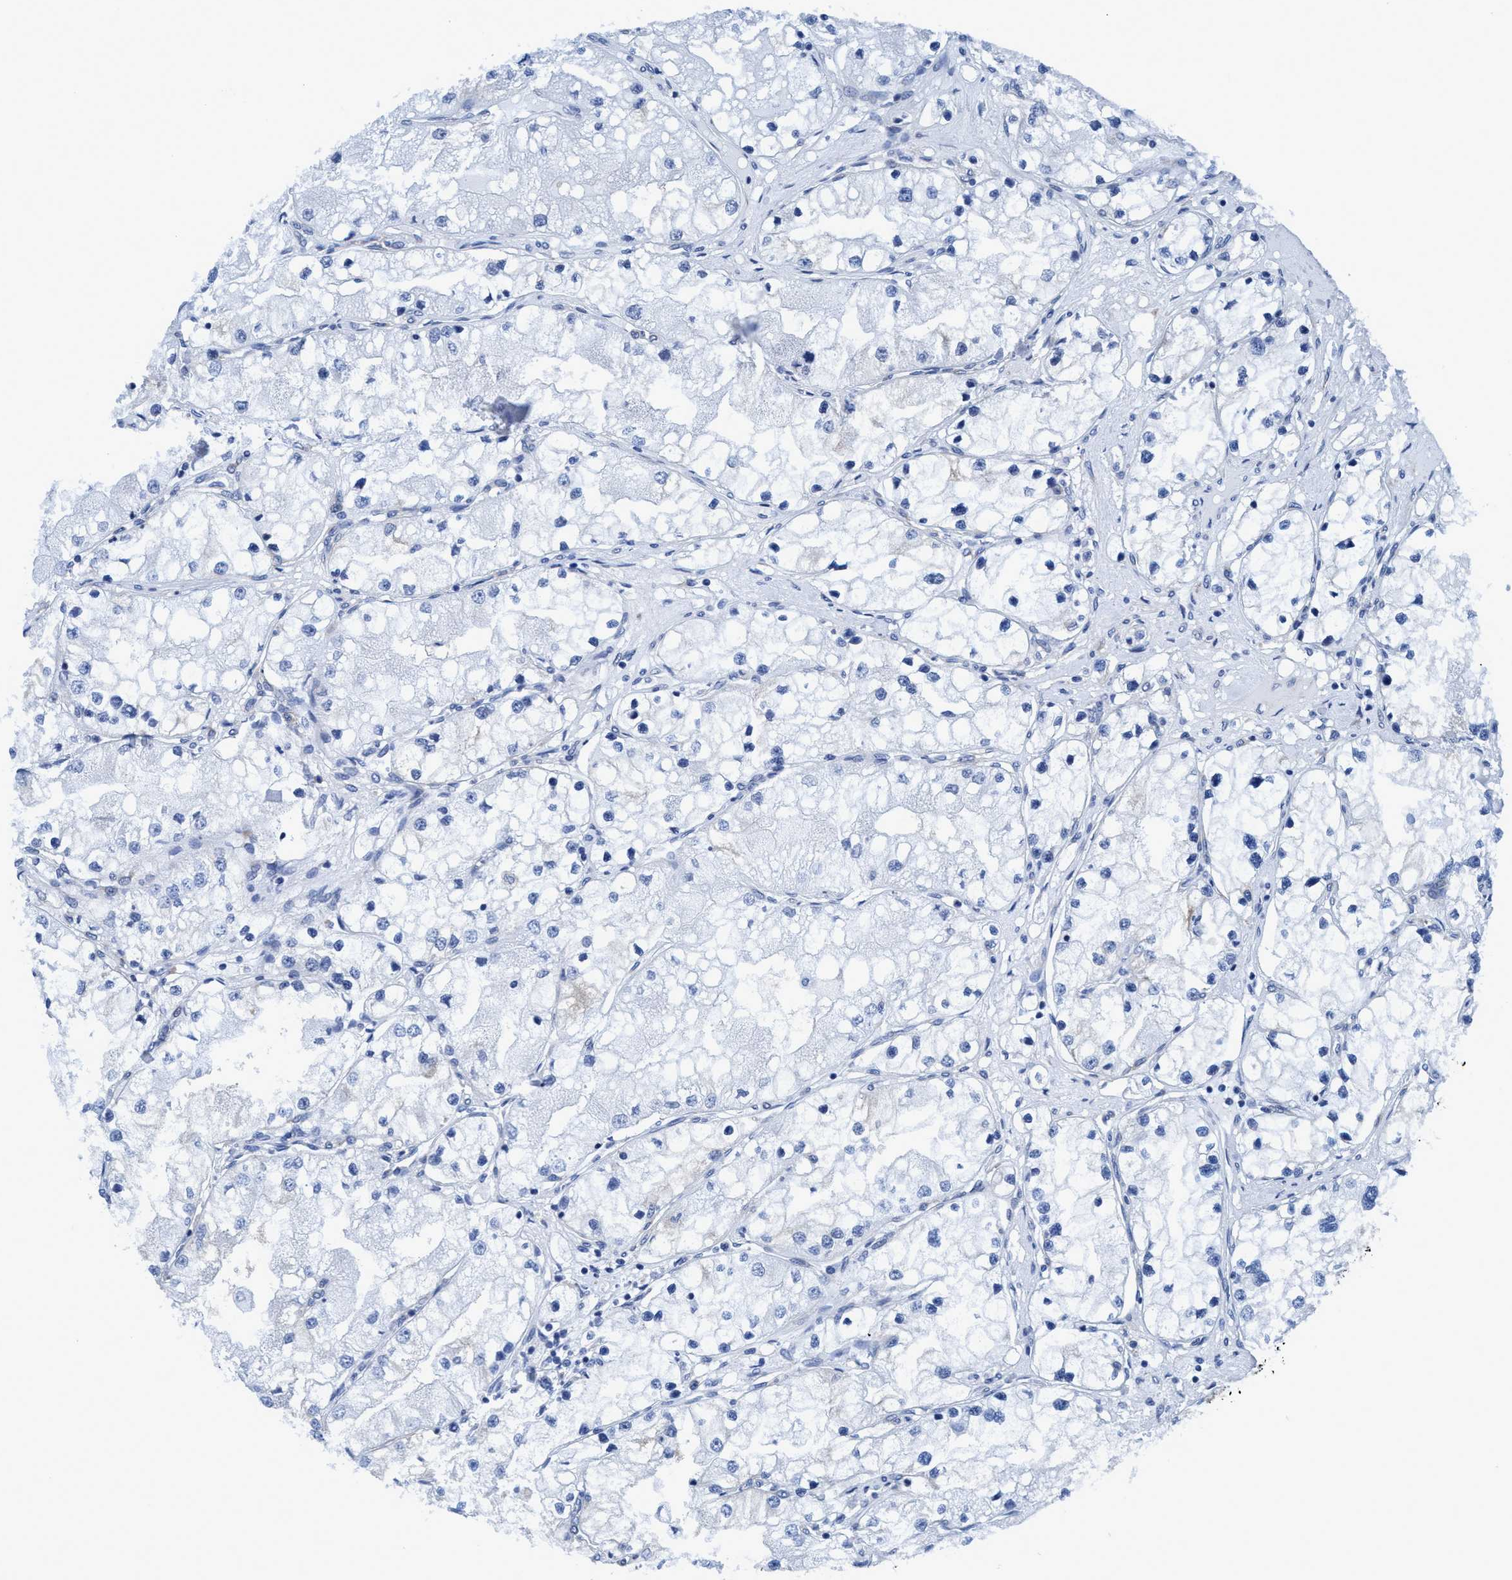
{"staining": {"intensity": "negative", "quantity": "none", "location": "none"}, "tissue": "renal cancer", "cell_type": "Tumor cells", "image_type": "cancer", "snomed": [{"axis": "morphology", "description": "Adenocarcinoma, NOS"}, {"axis": "topography", "description": "Kidney"}], "caption": "DAB immunohistochemical staining of renal cancer (adenocarcinoma) exhibits no significant staining in tumor cells. (Immunohistochemistry (ihc), brightfield microscopy, high magnification).", "gene": "NMT1", "patient": {"sex": "male", "age": 68}}